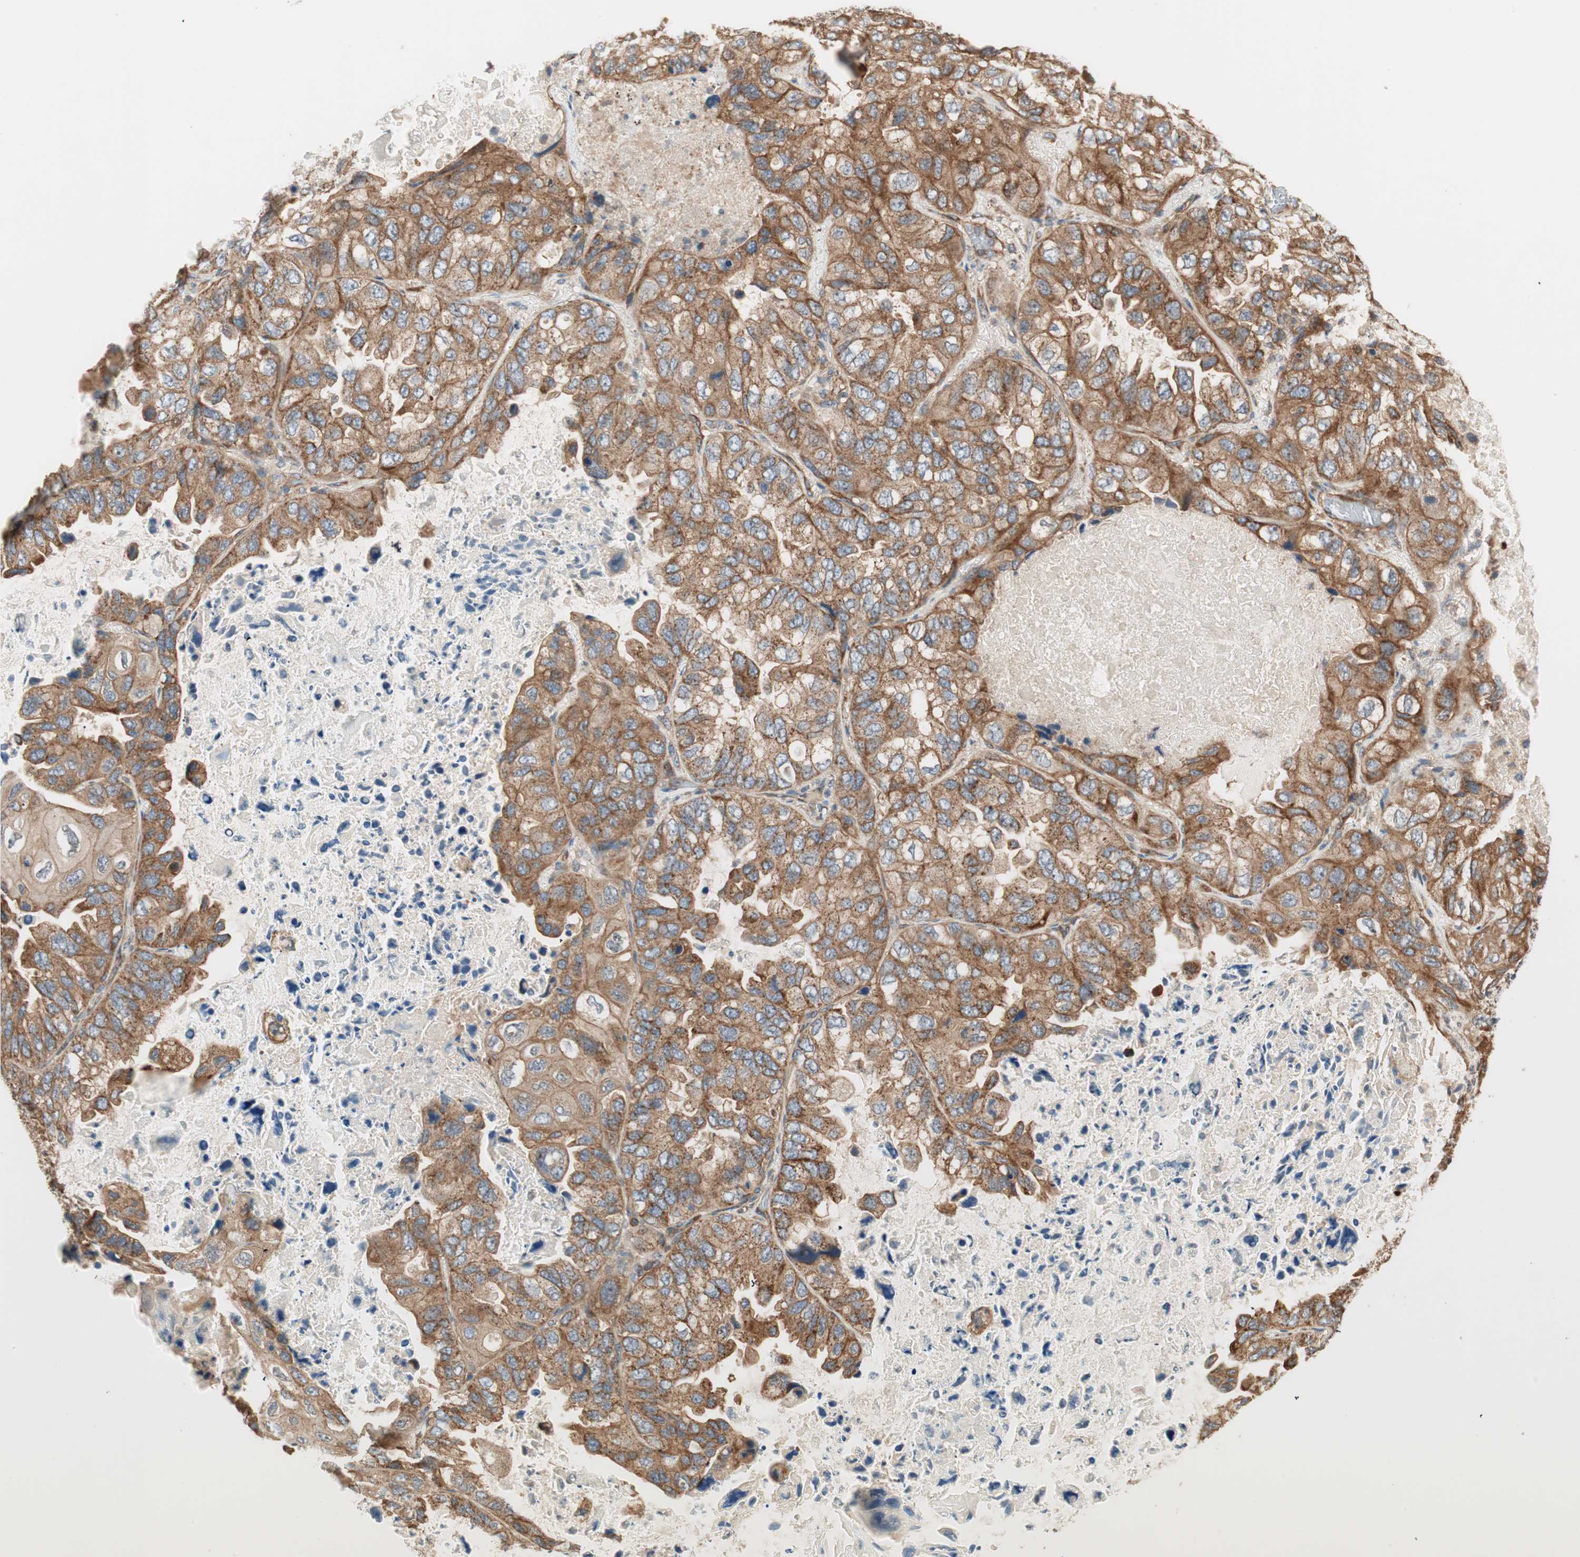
{"staining": {"intensity": "moderate", "quantity": ">75%", "location": "cytoplasmic/membranous"}, "tissue": "lung cancer", "cell_type": "Tumor cells", "image_type": "cancer", "snomed": [{"axis": "morphology", "description": "Squamous cell carcinoma, NOS"}, {"axis": "topography", "description": "Lung"}], "caption": "Squamous cell carcinoma (lung) stained with IHC demonstrates moderate cytoplasmic/membranous positivity in about >75% of tumor cells.", "gene": "CTTNBP2NL", "patient": {"sex": "female", "age": 73}}